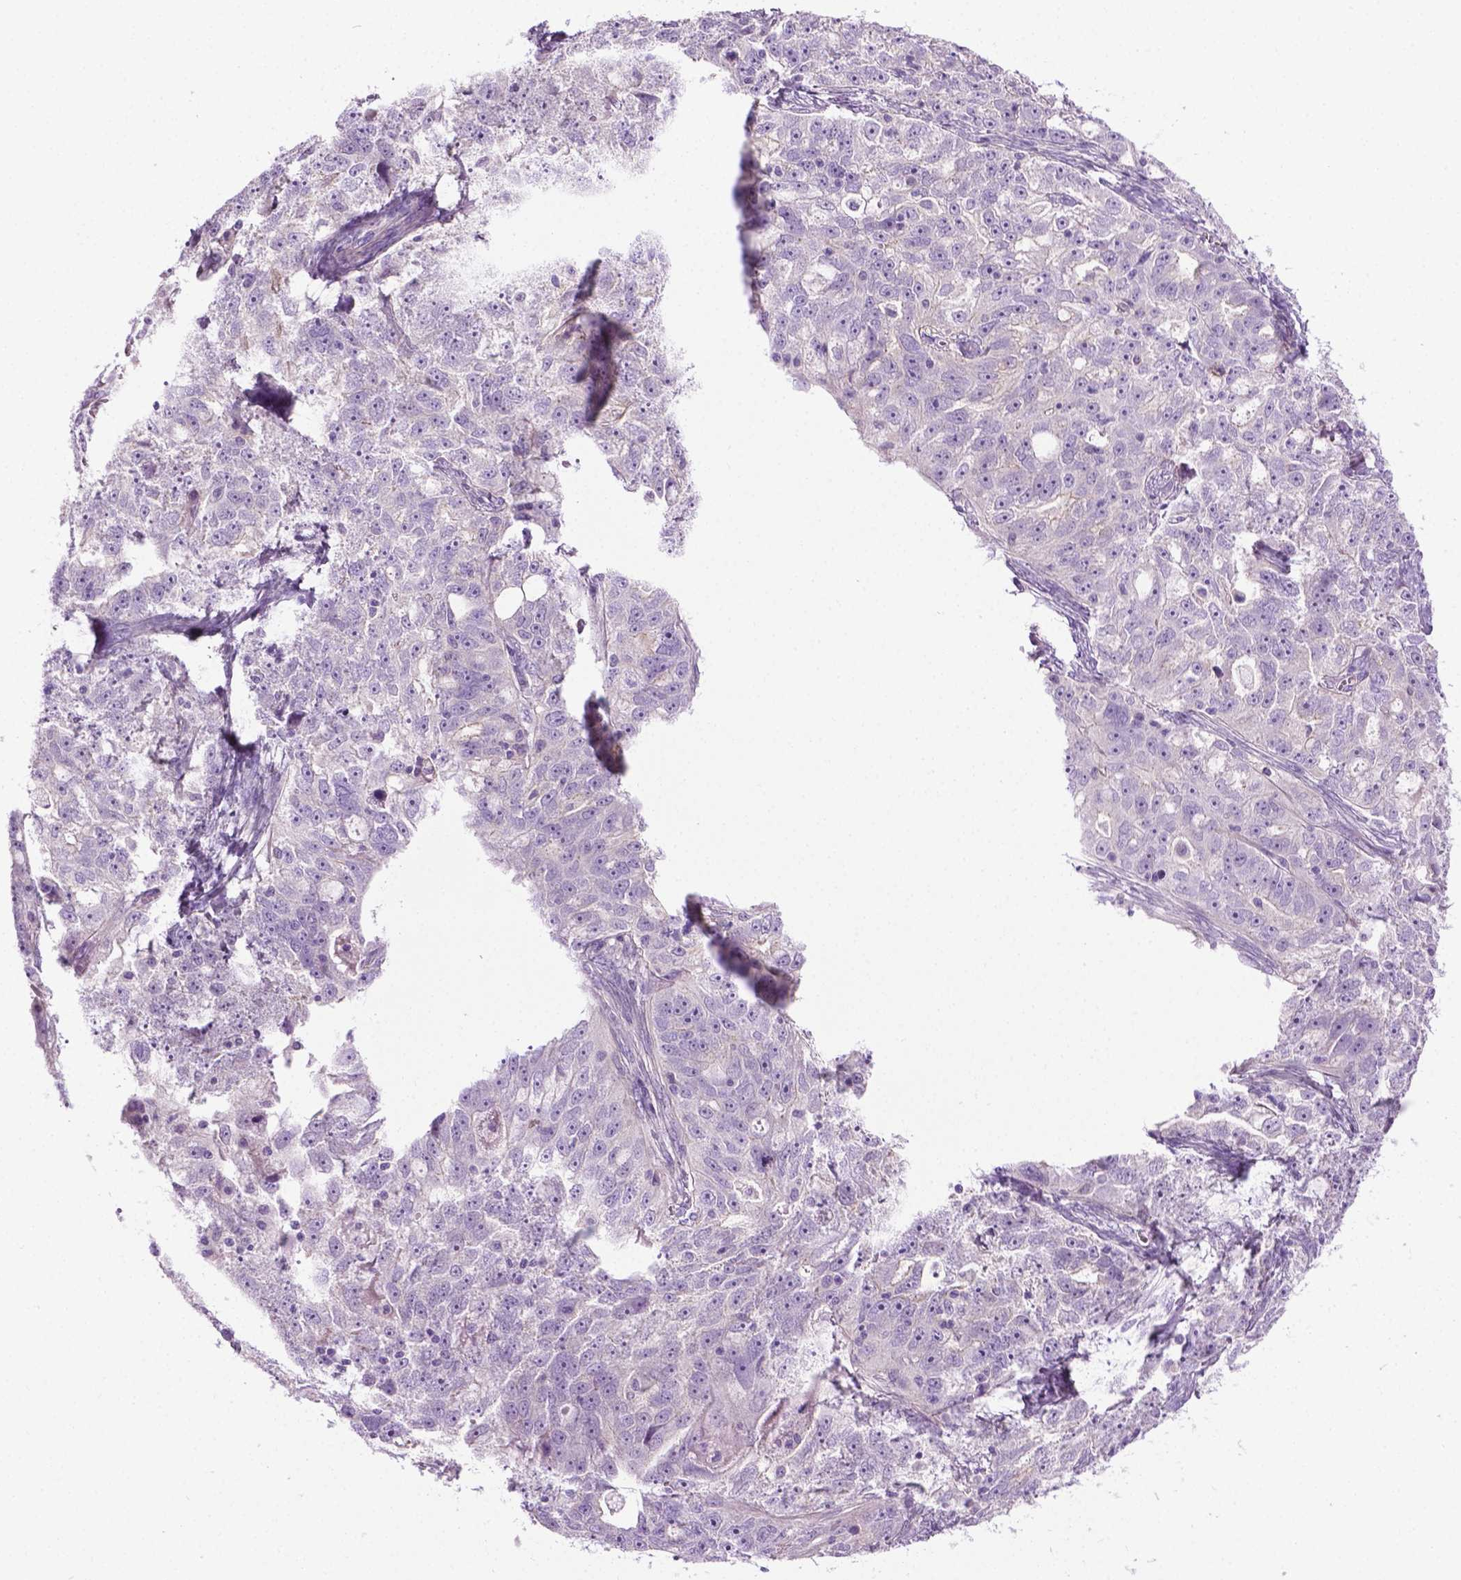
{"staining": {"intensity": "negative", "quantity": "none", "location": "none"}, "tissue": "ovarian cancer", "cell_type": "Tumor cells", "image_type": "cancer", "snomed": [{"axis": "morphology", "description": "Cystadenocarcinoma, serous, NOS"}, {"axis": "topography", "description": "Ovary"}], "caption": "Tumor cells show no significant staining in serous cystadenocarcinoma (ovarian). (Stains: DAB (3,3'-diaminobenzidine) immunohistochemistry with hematoxylin counter stain, Microscopy: brightfield microscopy at high magnification).", "gene": "SPECC1L", "patient": {"sex": "female", "age": 51}}